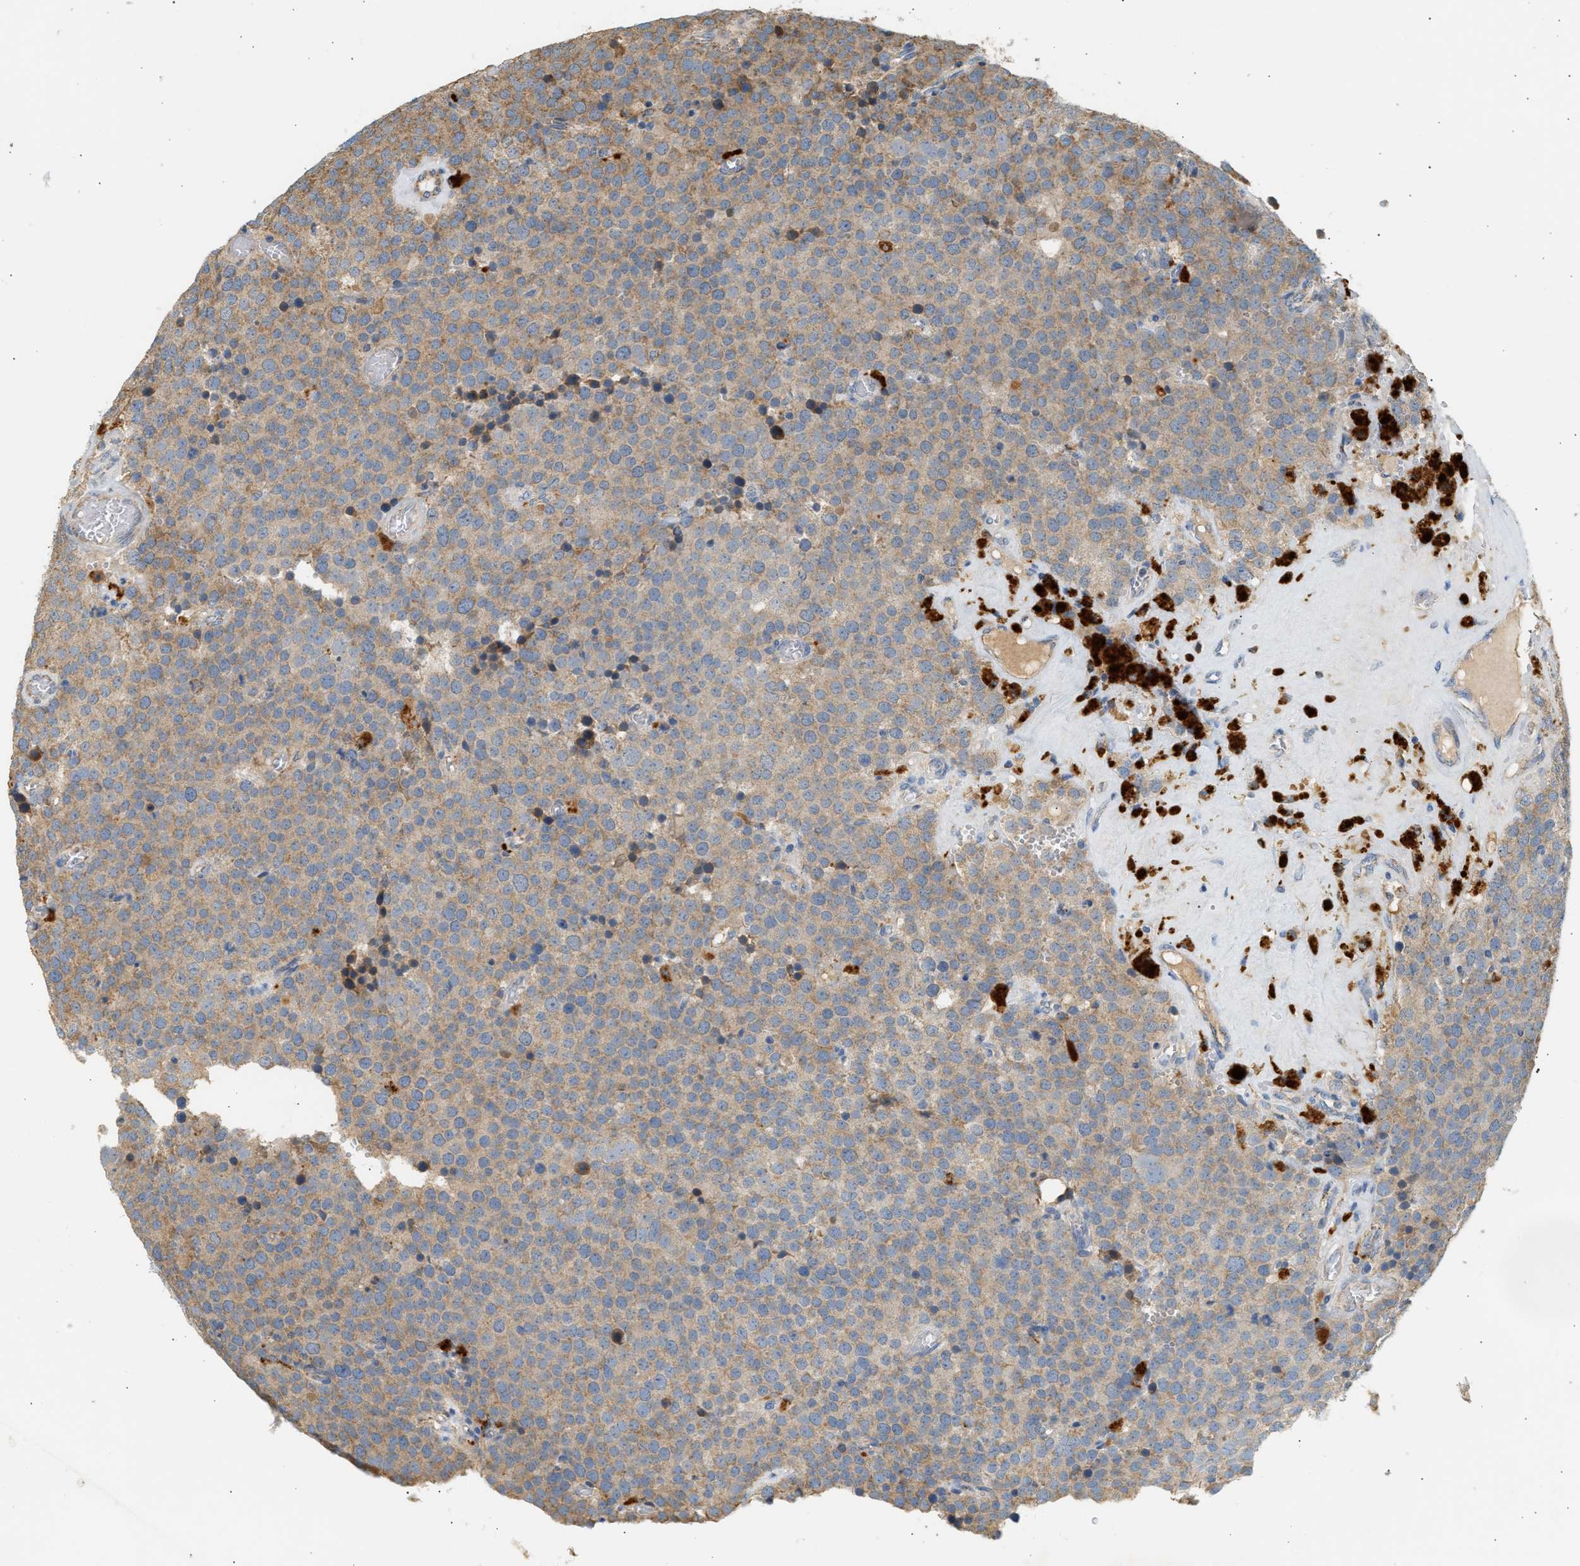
{"staining": {"intensity": "weak", "quantity": ">75%", "location": "cytoplasmic/membranous"}, "tissue": "testis cancer", "cell_type": "Tumor cells", "image_type": "cancer", "snomed": [{"axis": "morphology", "description": "Normal tissue, NOS"}, {"axis": "morphology", "description": "Seminoma, NOS"}, {"axis": "topography", "description": "Testis"}], "caption": "An IHC micrograph of tumor tissue is shown. Protein staining in brown highlights weak cytoplasmic/membranous positivity in testis cancer (seminoma) within tumor cells.", "gene": "ENTHD1", "patient": {"sex": "male", "age": 71}}